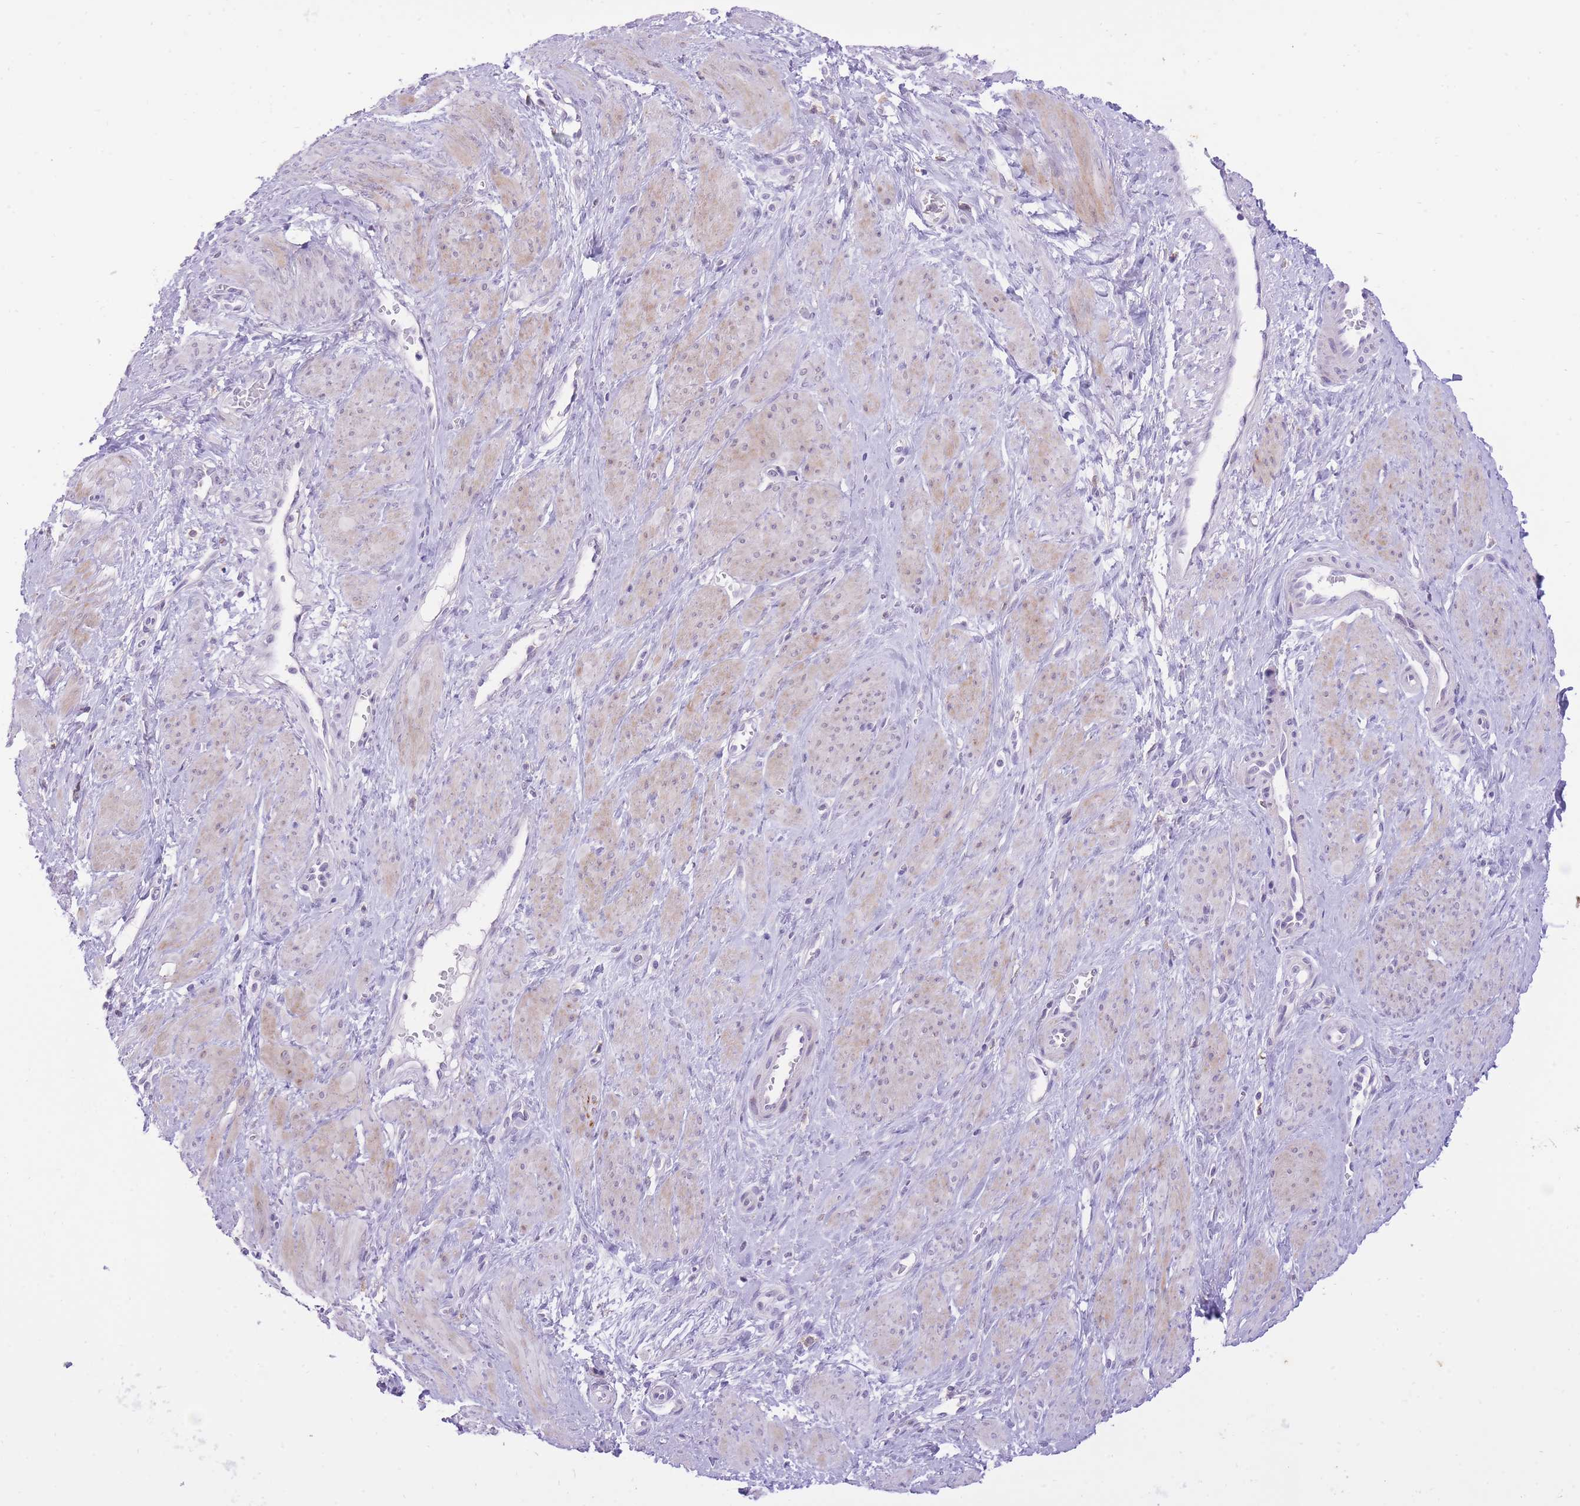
{"staining": {"intensity": "weak", "quantity": "25%-75%", "location": "cytoplasmic/membranous"}, "tissue": "smooth muscle", "cell_type": "Smooth muscle cells", "image_type": "normal", "snomed": [{"axis": "morphology", "description": "Normal tissue, NOS"}, {"axis": "topography", "description": "Smooth muscle"}, {"axis": "topography", "description": "Uterus"}], "caption": "Protein expression analysis of benign smooth muscle reveals weak cytoplasmic/membranous staining in about 25%-75% of smooth muscle cells.", "gene": "DENND2D", "patient": {"sex": "female", "age": 39}}